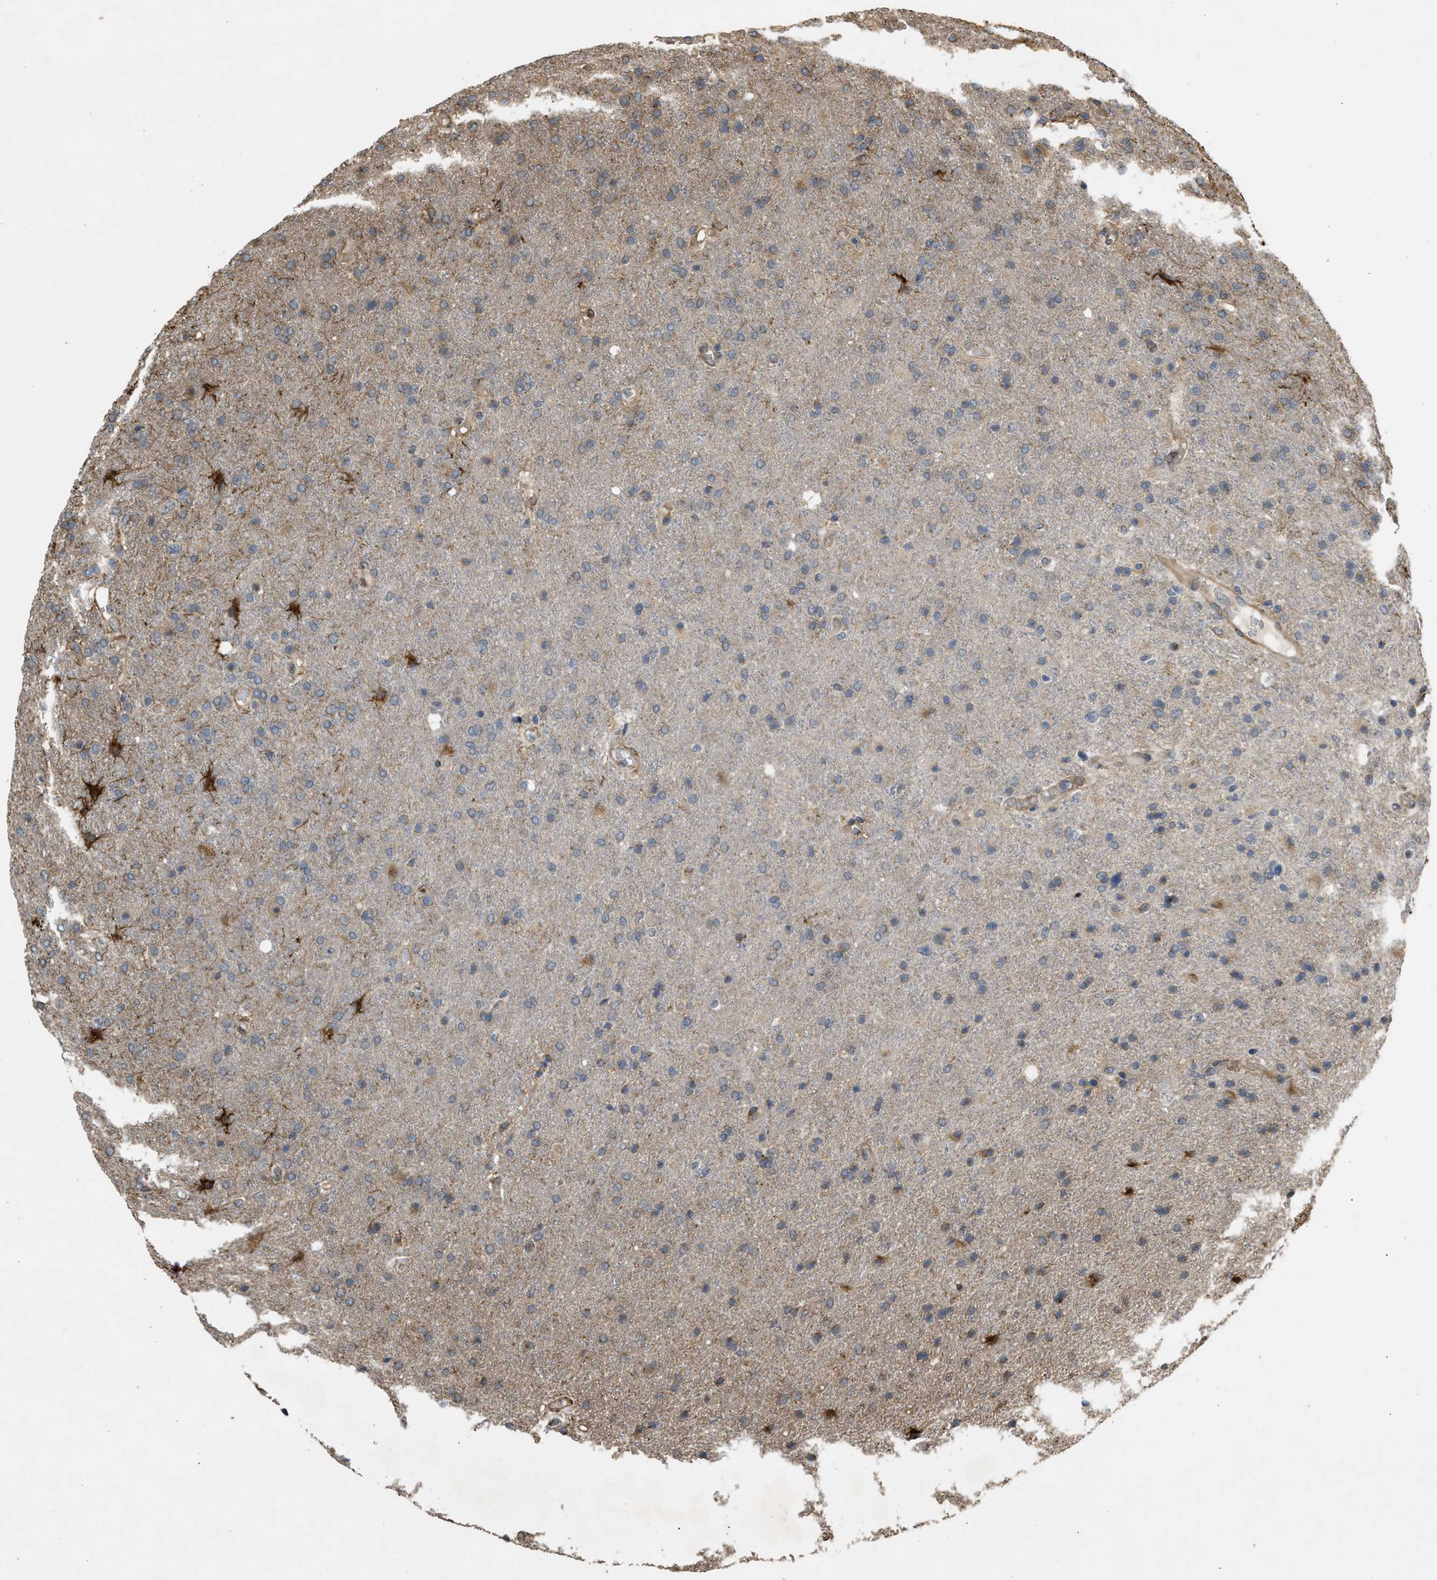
{"staining": {"intensity": "weak", "quantity": "<25%", "location": "cytoplasmic/membranous"}, "tissue": "glioma", "cell_type": "Tumor cells", "image_type": "cancer", "snomed": [{"axis": "morphology", "description": "Glioma, malignant, High grade"}, {"axis": "topography", "description": "Brain"}], "caption": "Tumor cells show no significant protein positivity in high-grade glioma (malignant). The staining is performed using DAB (3,3'-diaminobenzidine) brown chromogen with nuclei counter-stained in using hematoxylin.", "gene": "BAG3", "patient": {"sex": "male", "age": 72}}